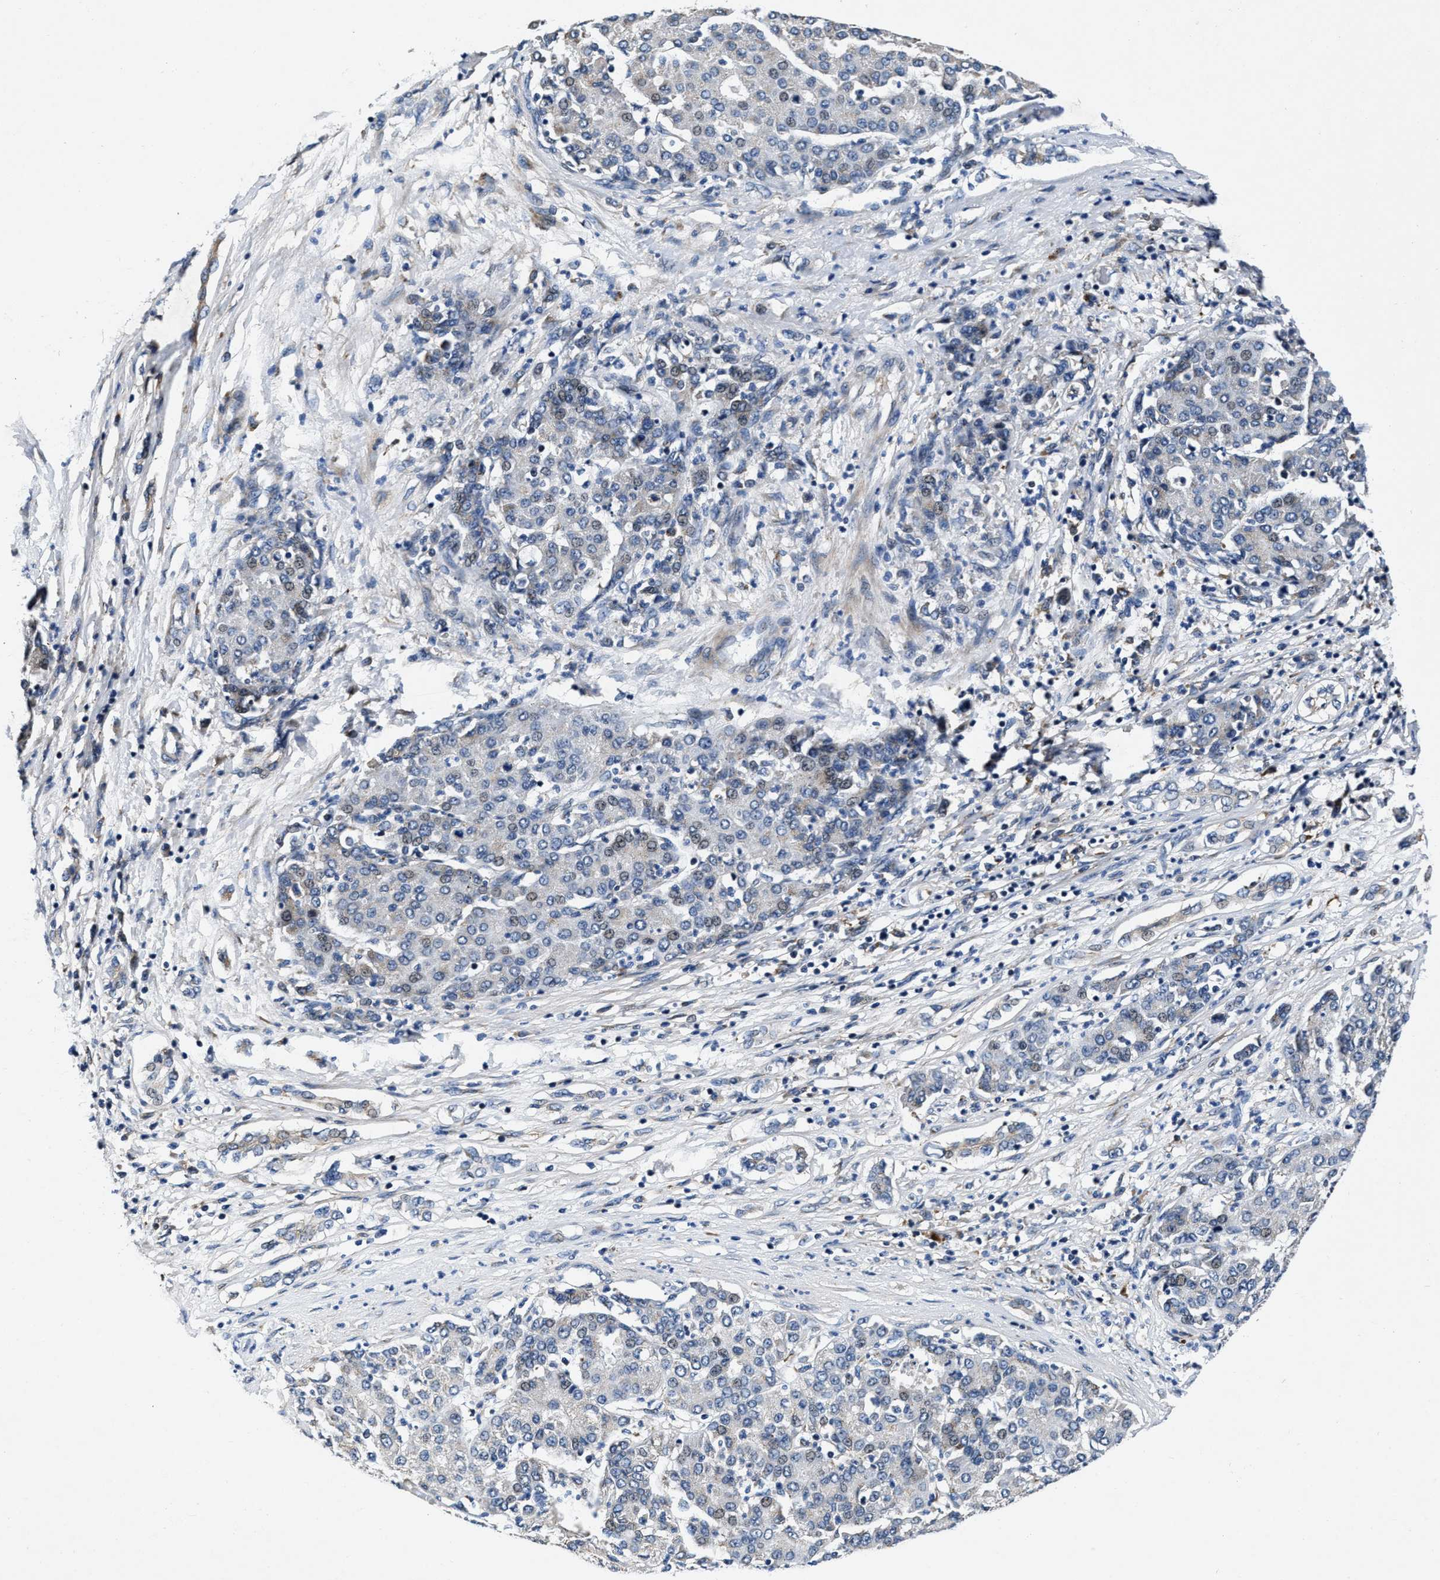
{"staining": {"intensity": "negative", "quantity": "none", "location": "none"}, "tissue": "liver cancer", "cell_type": "Tumor cells", "image_type": "cancer", "snomed": [{"axis": "morphology", "description": "Carcinoma, Hepatocellular, NOS"}, {"axis": "topography", "description": "Liver"}], "caption": "Immunohistochemical staining of human liver cancer (hepatocellular carcinoma) exhibits no significant expression in tumor cells.", "gene": "C2orf66", "patient": {"sex": "male", "age": 65}}